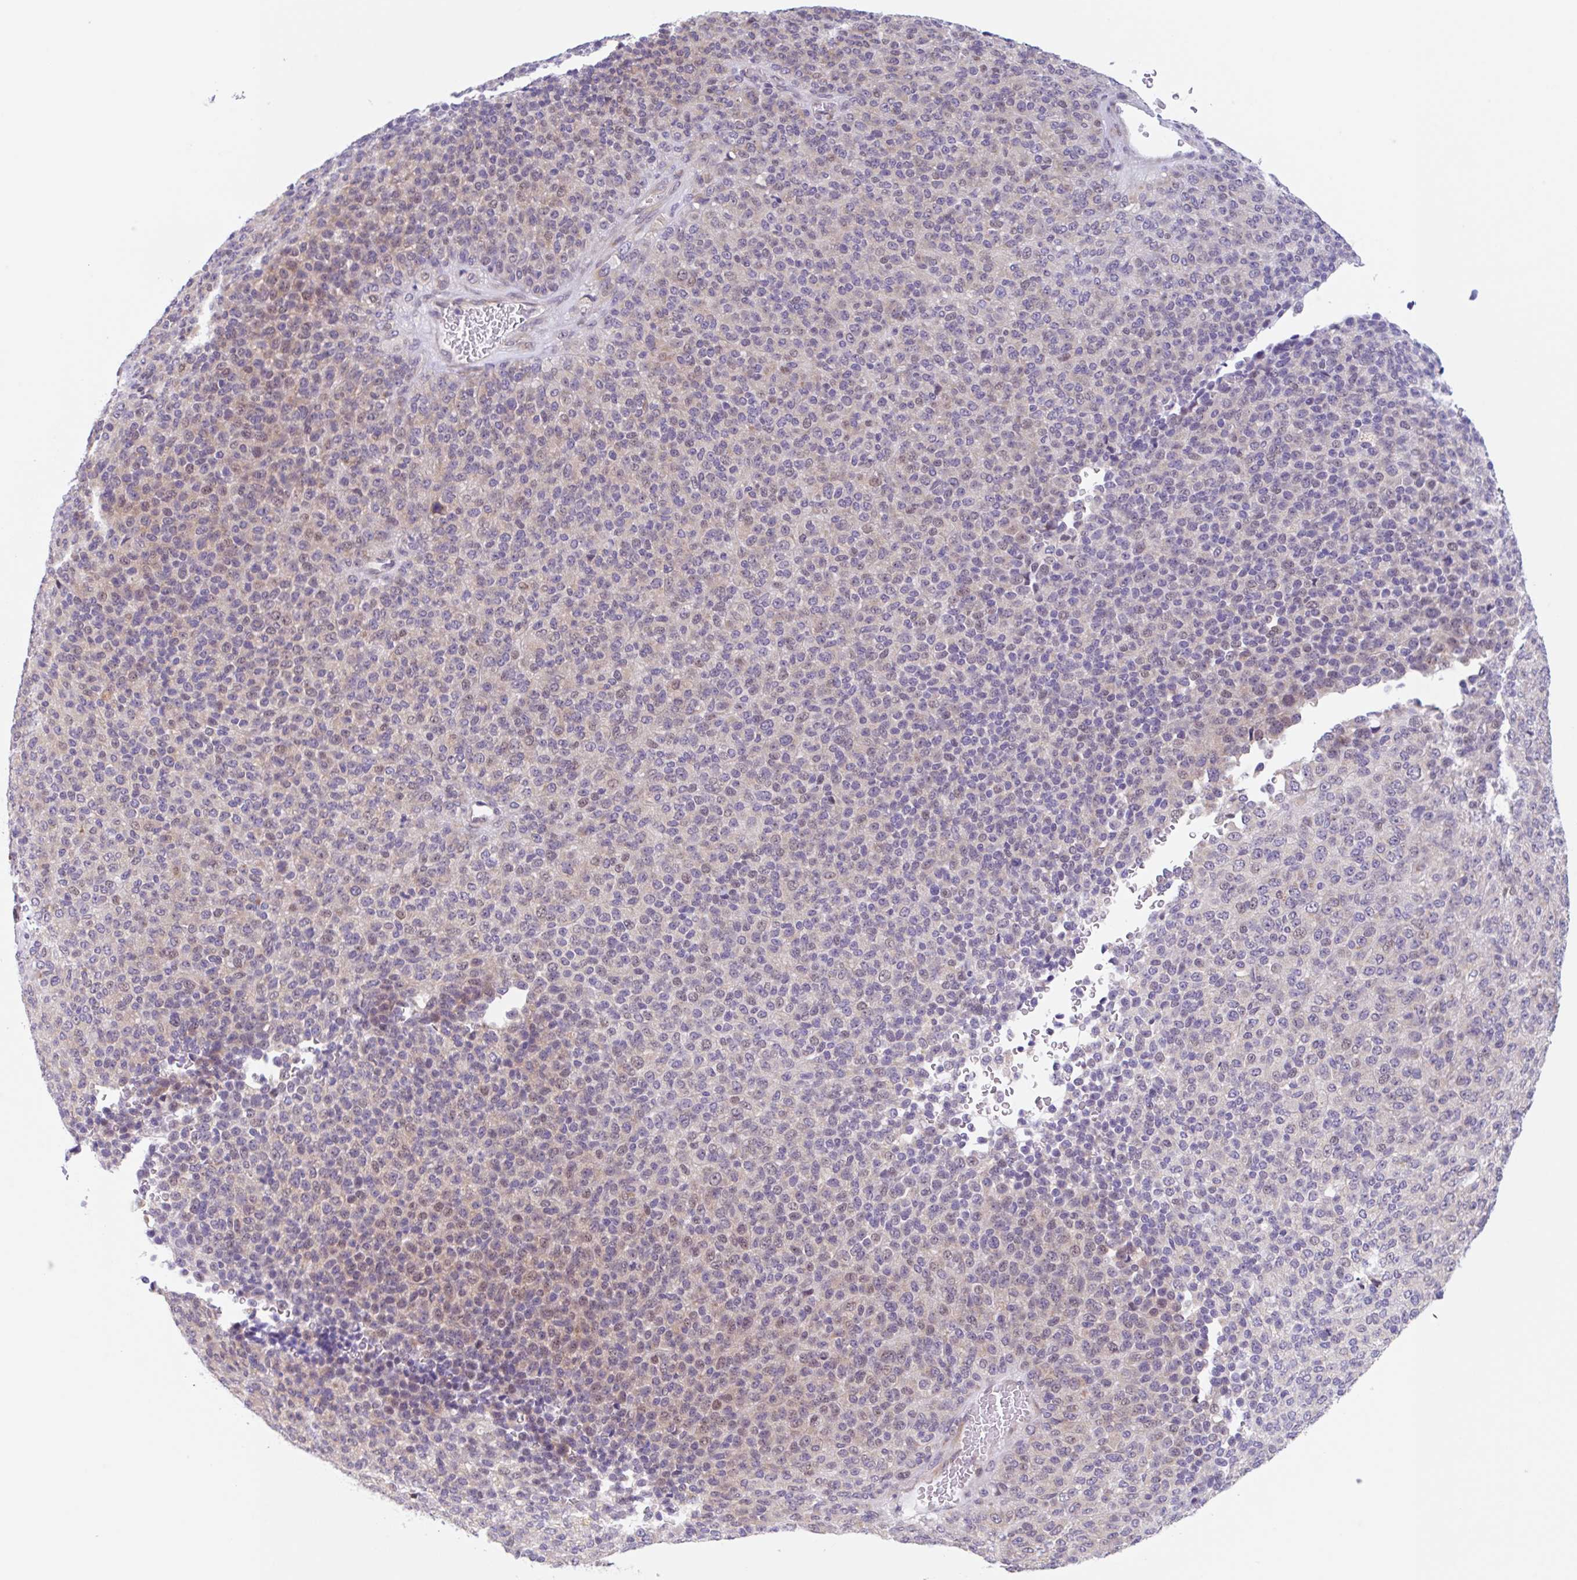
{"staining": {"intensity": "weak", "quantity": "25%-75%", "location": "cytoplasmic/membranous,nuclear"}, "tissue": "melanoma", "cell_type": "Tumor cells", "image_type": "cancer", "snomed": [{"axis": "morphology", "description": "Malignant melanoma, Metastatic site"}, {"axis": "topography", "description": "Brain"}], "caption": "Immunohistochemical staining of human melanoma displays low levels of weak cytoplasmic/membranous and nuclear protein positivity in about 25%-75% of tumor cells. (DAB (3,3'-diaminobenzidine) = brown stain, brightfield microscopy at high magnification).", "gene": "TBPL2", "patient": {"sex": "female", "age": 56}}